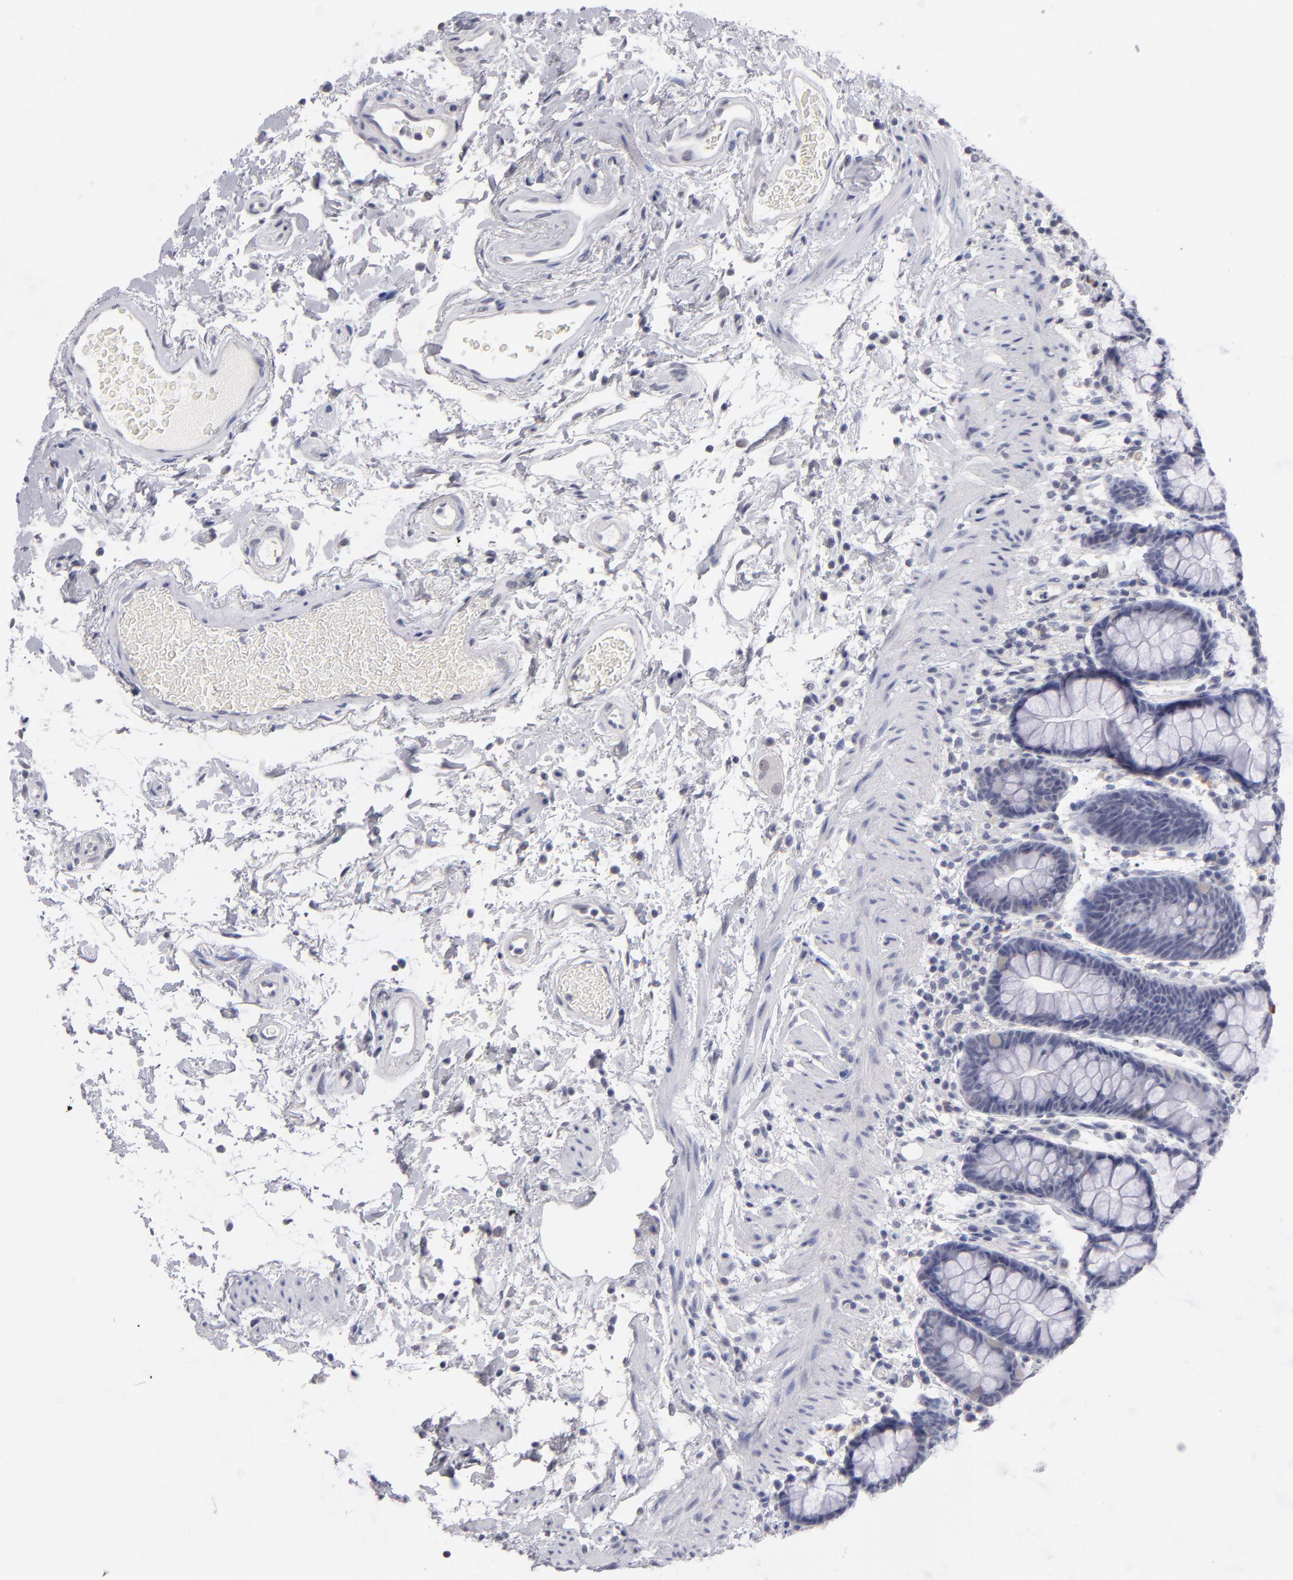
{"staining": {"intensity": "weak", "quantity": "25%-75%", "location": "cytoplasmic/membranous,nuclear"}, "tissue": "rectum", "cell_type": "Glandular cells", "image_type": "normal", "snomed": [{"axis": "morphology", "description": "Normal tissue, NOS"}, {"axis": "topography", "description": "Rectum"}], "caption": "A high-resolution histopathology image shows IHC staining of normal rectum, which demonstrates weak cytoplasmic/membranous,nuclear staining in about 25%-75% of glandular cells.", "gene": "TEX11", "patient": {"sex": "male", "age": 92}}